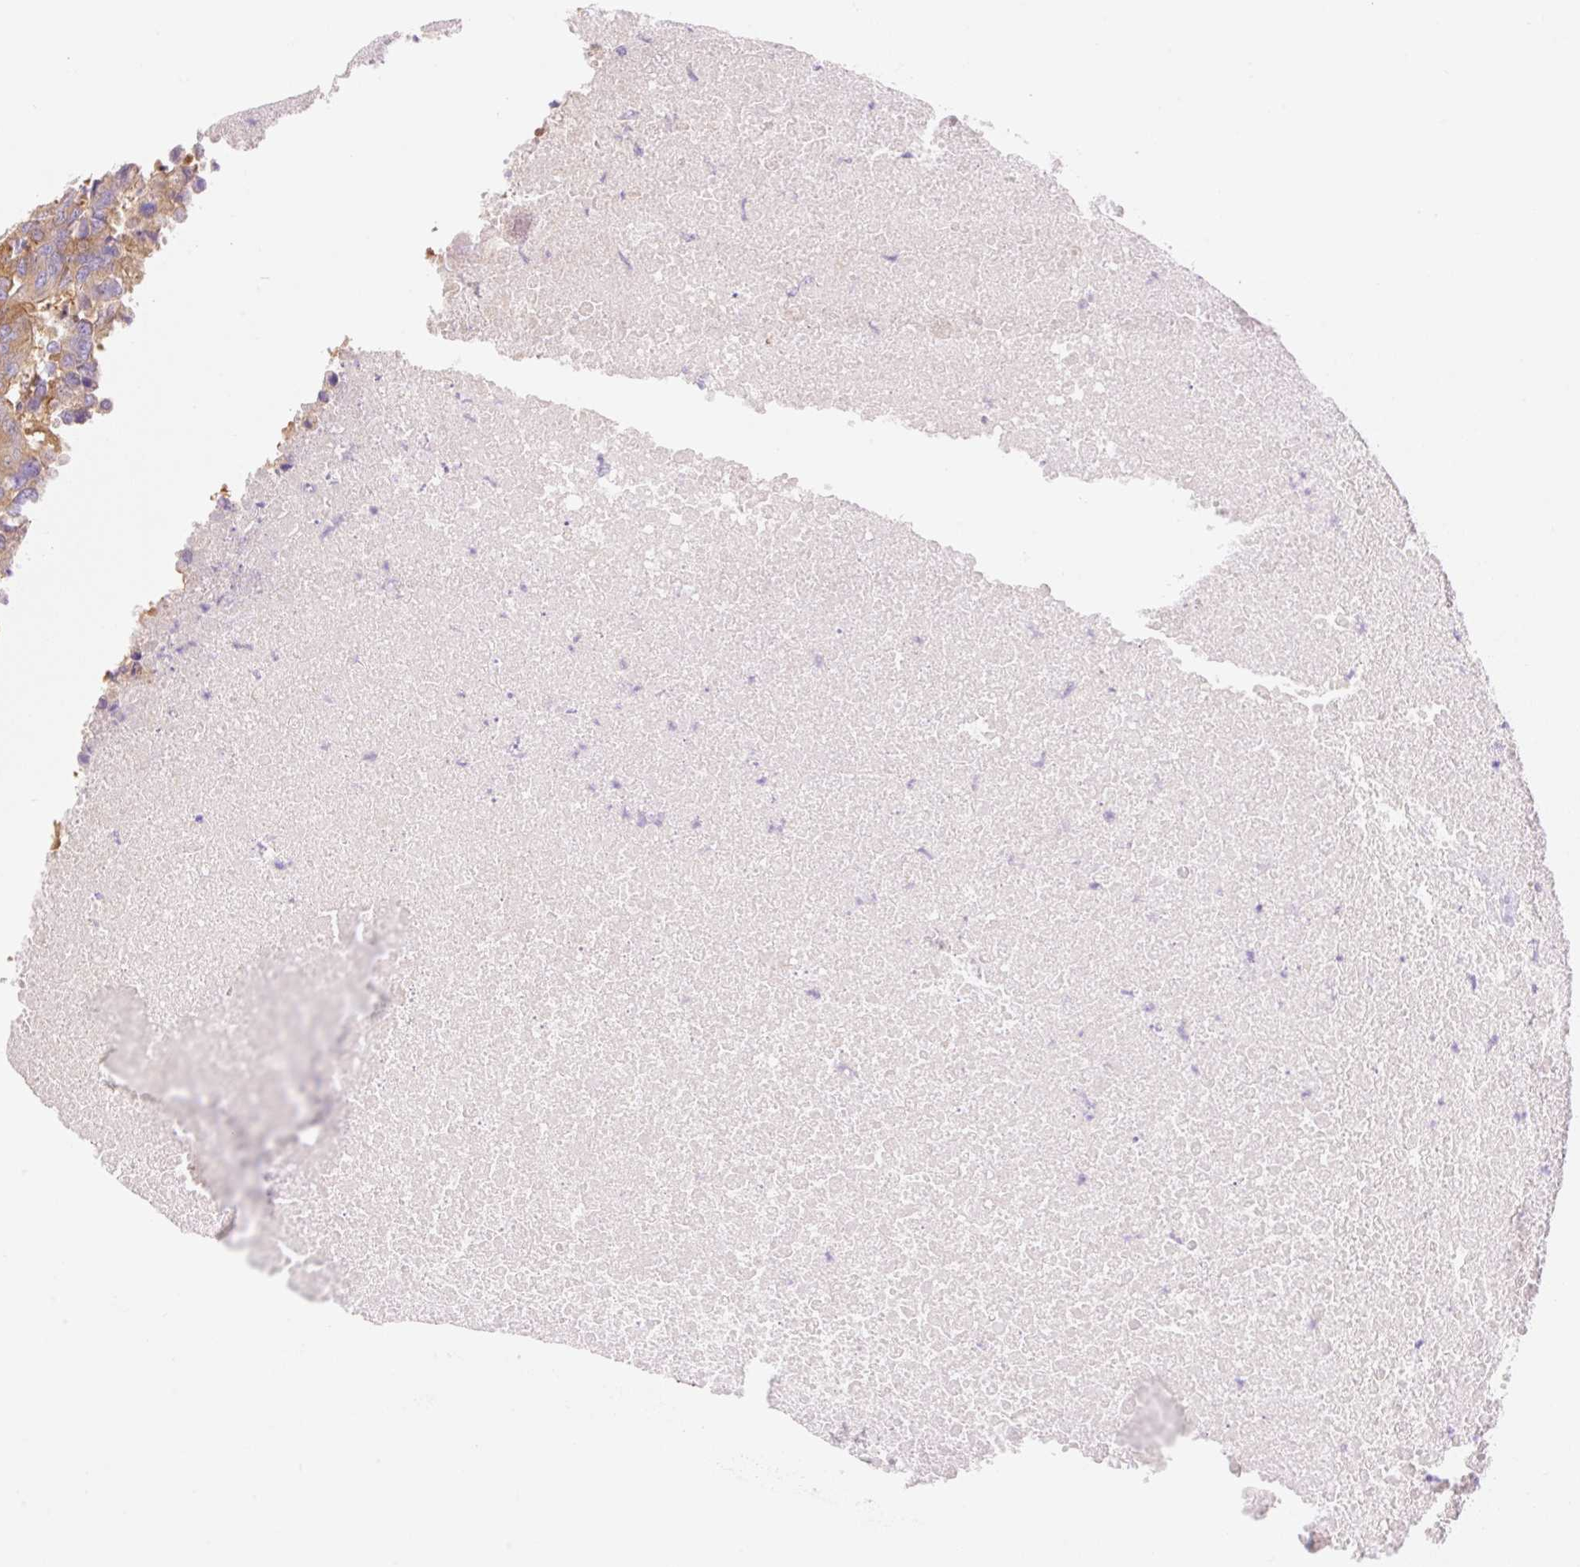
{"staining": {"intensity": "moderate", "quantity": ">75%", "location": "cytoplasmic/membranous"}, "tissue": "colorectal cancer", "cell_type": "Tumor cells", "image_type": "cancer", "snomed": [{"axis": "morphology", "description": "Adenocarcinoma, NOS"}, {"axis": "topography", "description": "Colon"}], "caption": "Protein expression analysis of colorectal adenocarcinoma demonstrates moderate cytoplasmic/membranous positivity in about >75% of tumor cells. (brown staining indicates protein expression, while blue staining denotes nuclei).", "gene": "DENND5A", "patient": {"sex": "male", "age": 71}}